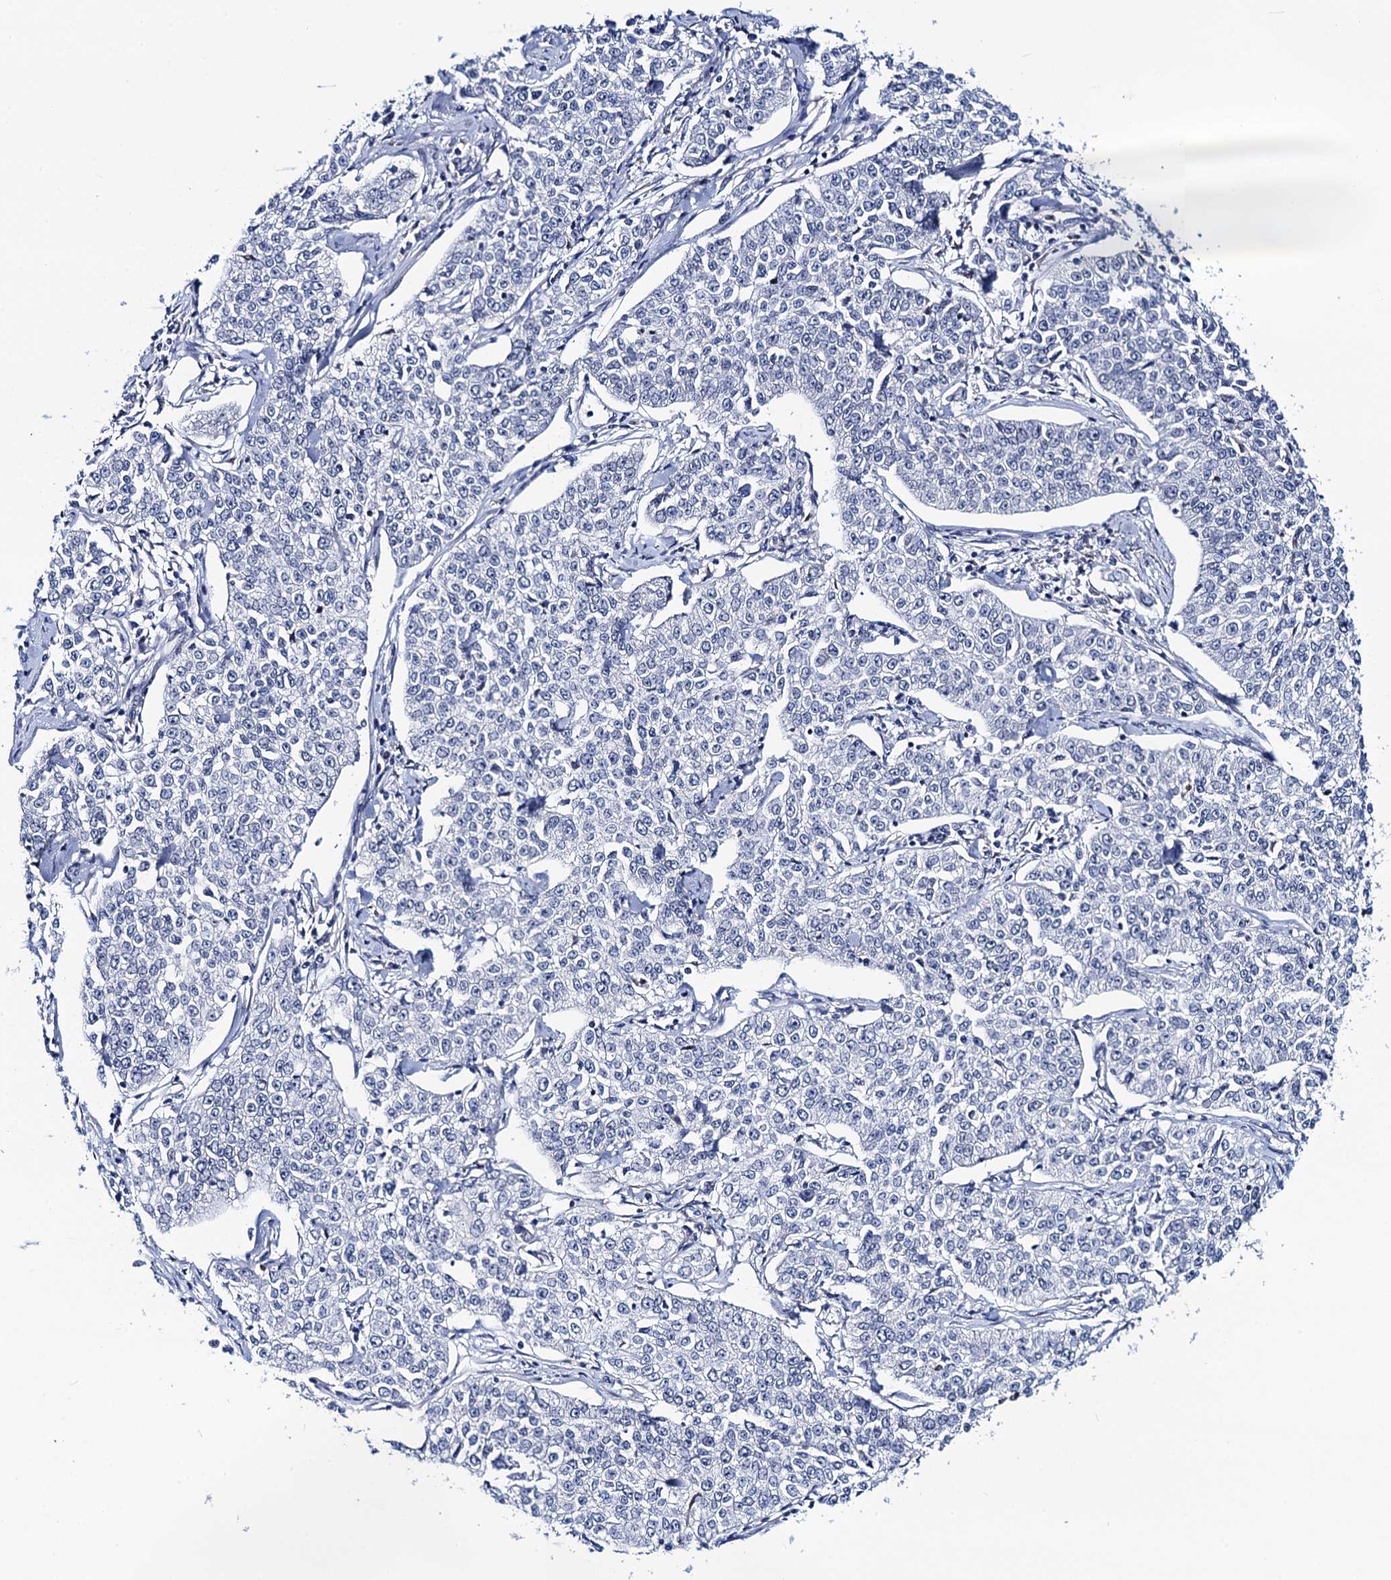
{"staining": {"intensity": "negative", "quantity": "none", "location": "none"}, "tissue": "cervical cancer", "cell_type": "Tumor cells", "image_type": "cancer", "snomed": [{"axis": "morphology", "description": "Squamous cell carcinoma, NOS"}, {"axis": "topography", "description": "Cervix"}], "caption": "Immunohistochemistry micrograph of cervical cancer (squamous cell carcinoma) stained for a protein (brown), which shows no staining in tumor cells.", "gene": "C16orf87", "patient": {"sex": "female", "age": 35}}